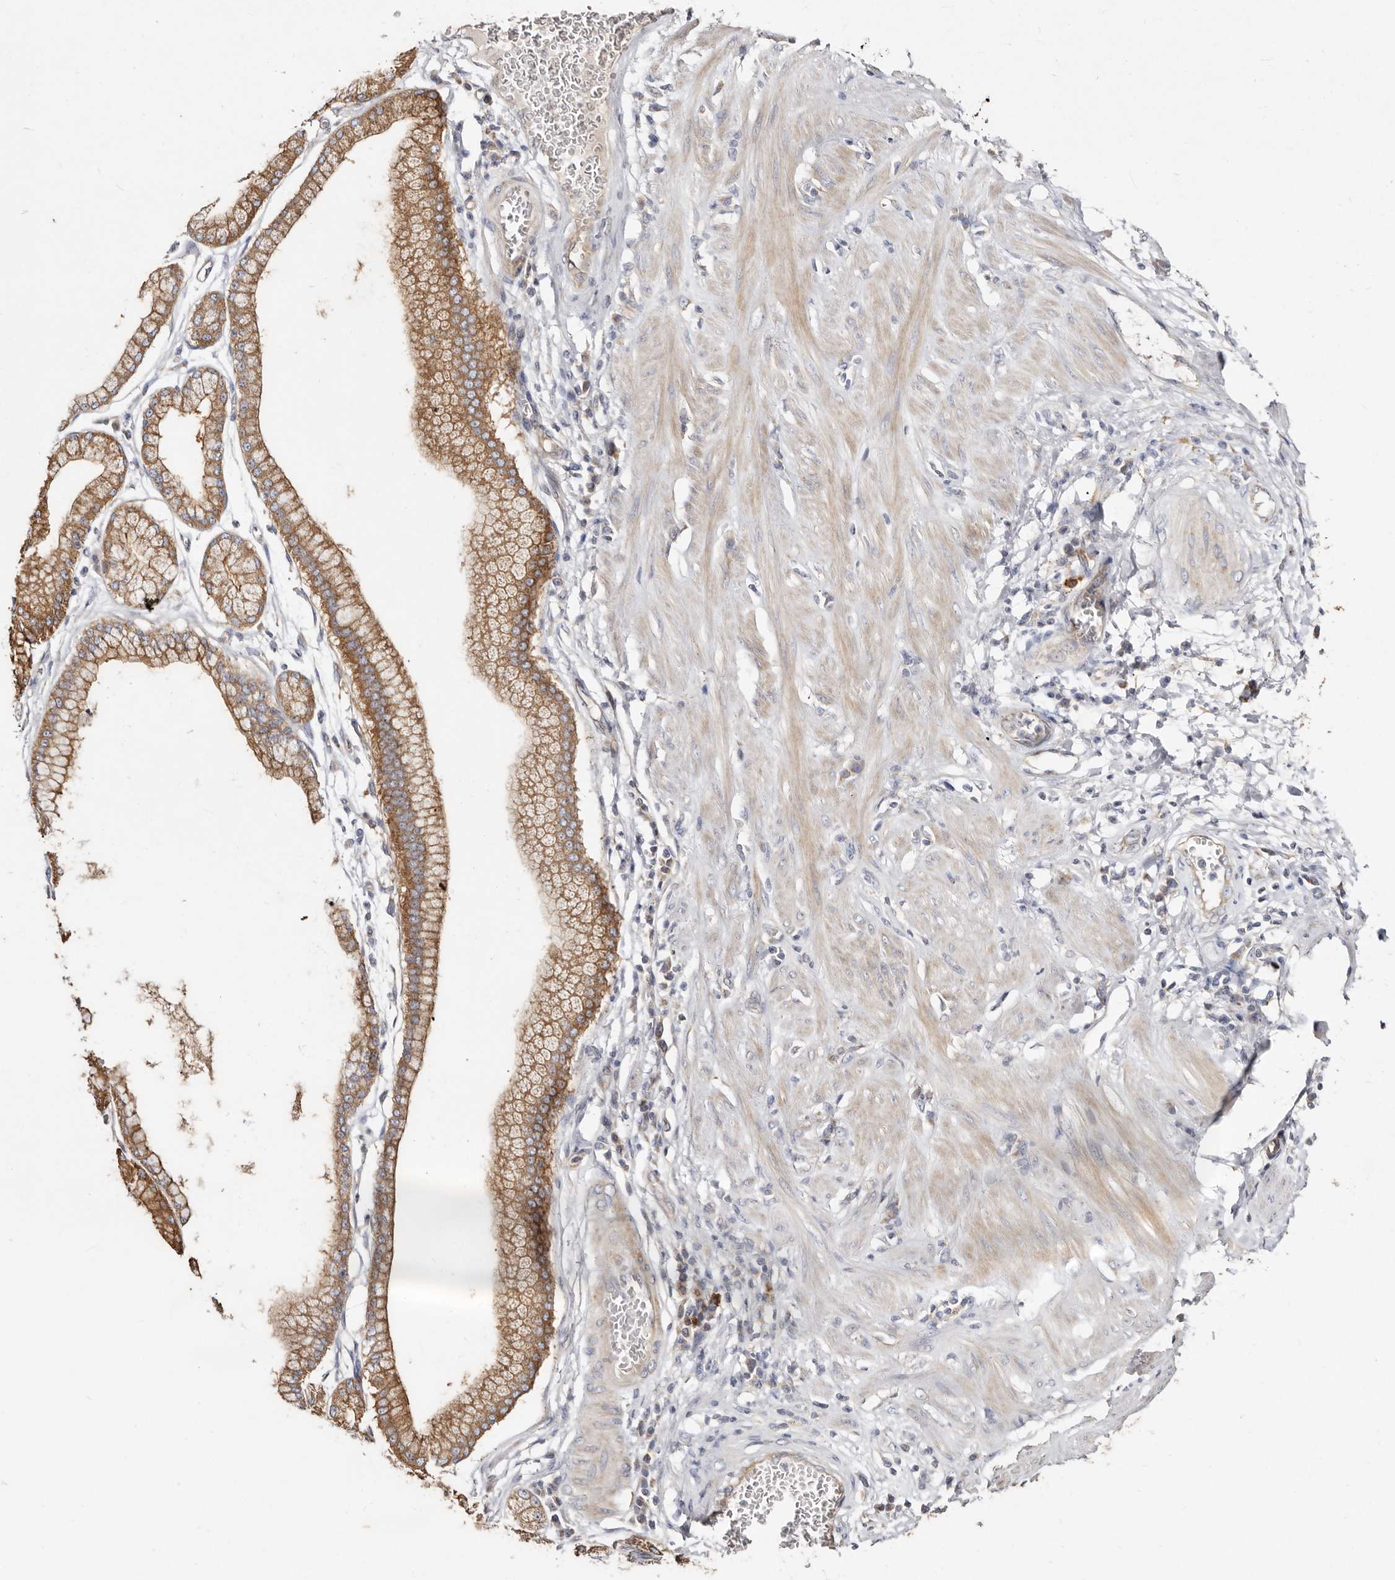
{"staining": {"intensity": "moderate", "quantity": ">75%", "location": "cytoplasmic/membranous"}, "tissue": "stomach cancer", "cell_type": "Tumor cells", "image_type": "cancer", "snomed": [{"axis": "morphology", "description": "Adenocarcinoma, NOS"}, {"axis": "topography", "description": "Stomach"}], "caption": "The photomicrograph shows staining of stomach adenocarcinoma, revealing moderate cytoplasmic/membranous protein staining (brown color) within tumor cells.", "gene": "BAIAP2L1", "patient": {"sex": "male", "age": 59}}